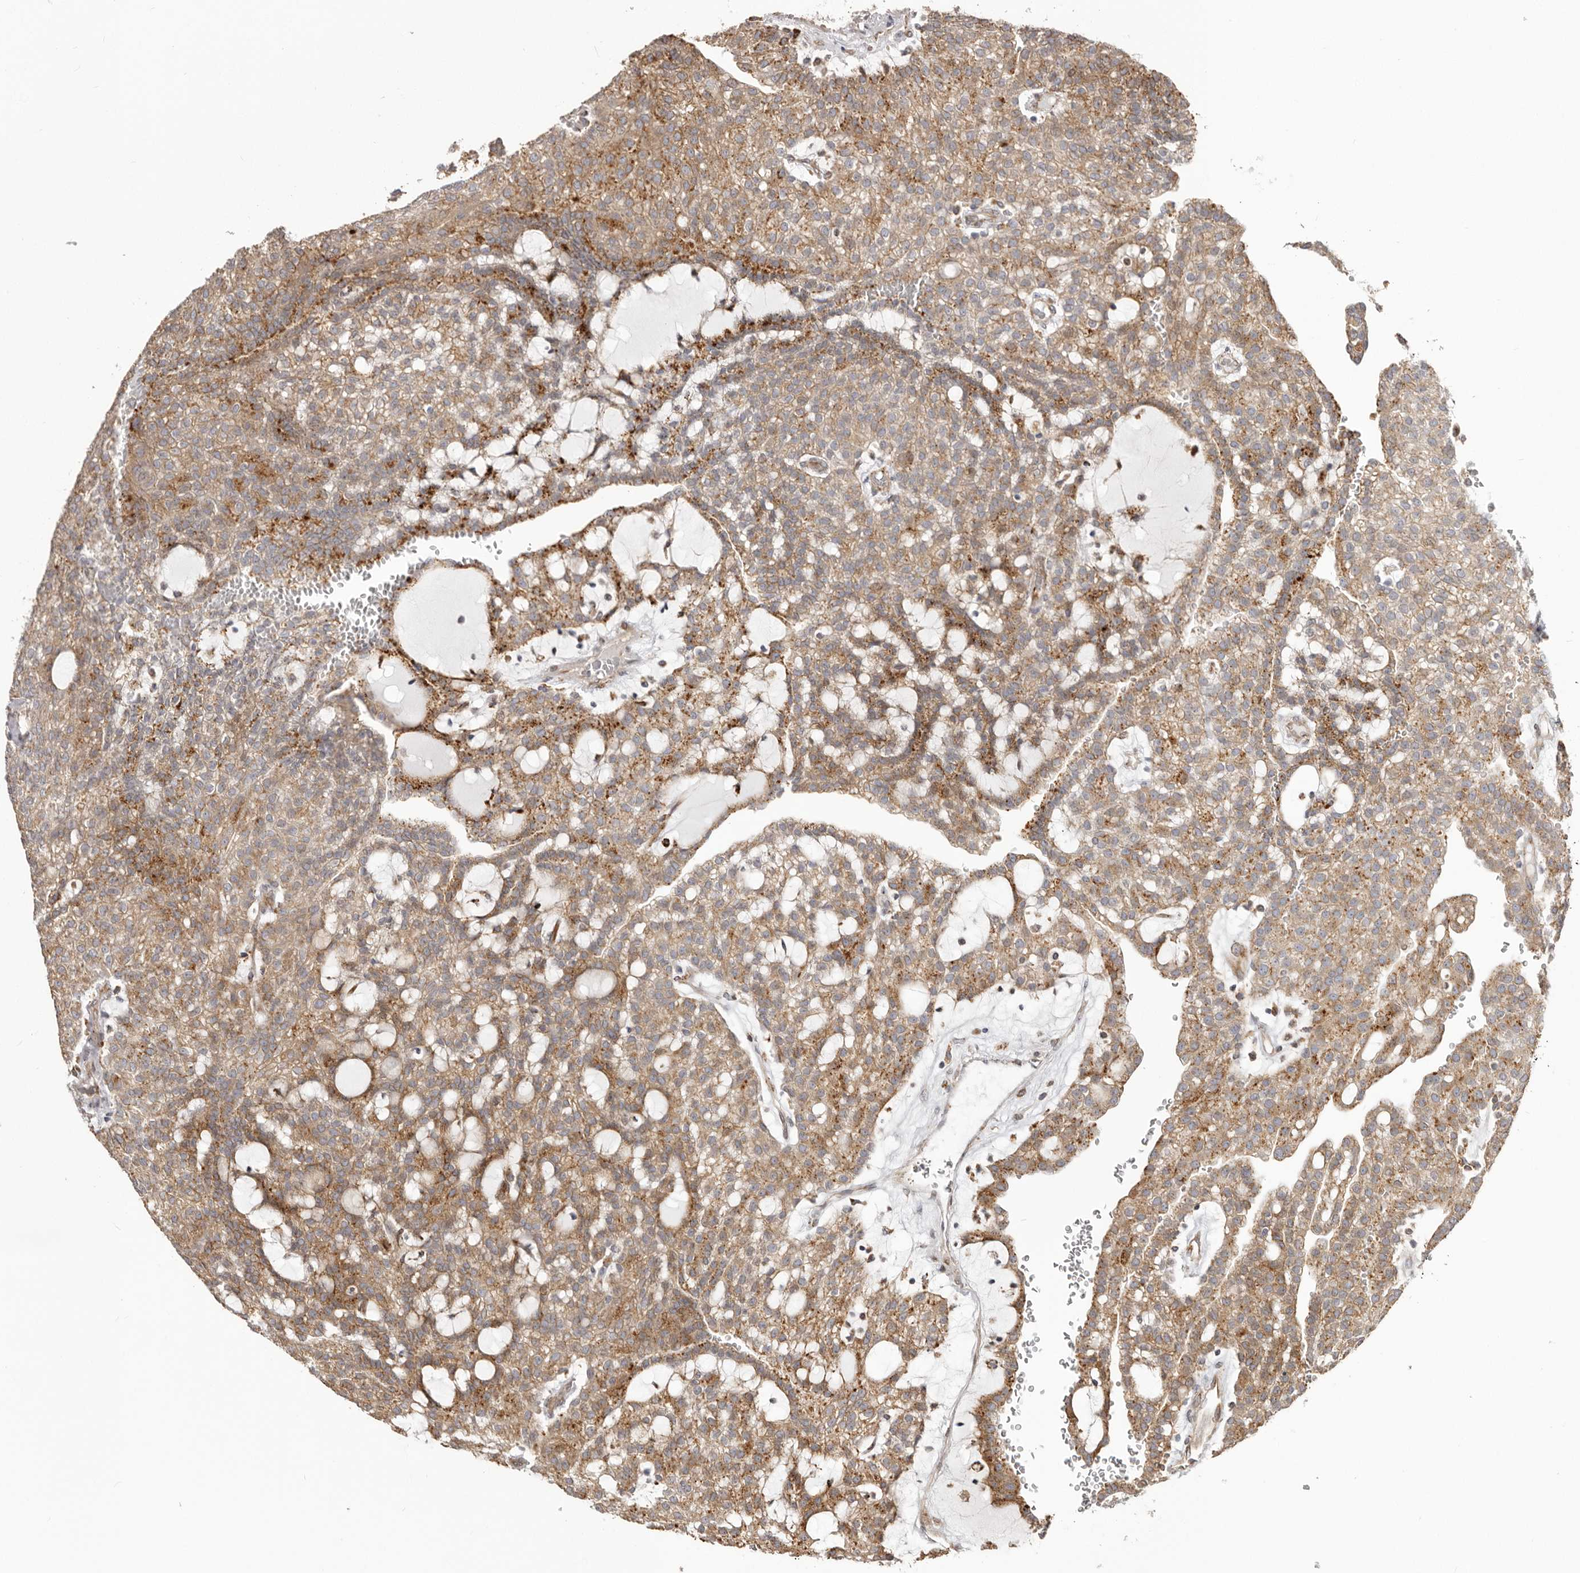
{"staining": {"intensity": "moderate", "quantity": ">75%", "location": "cytoplasmic/membranous"}, "tissue": "renal cancer", "cell_type": "Tumor cells", "image_type": "cancer", "snomed": [{"axis": "morphology", "description": "Adenocarcinoma, NOS"}, {"axis": "topography", "description": "Kidney"}], "caption": "A brown stain highlights moderate cytoplasmic/membranous expression of a protein in adenocarcinoma (renal) tumor cells.", "gene": "NUP43", "patient": {"sex": "male", "age": 63}}